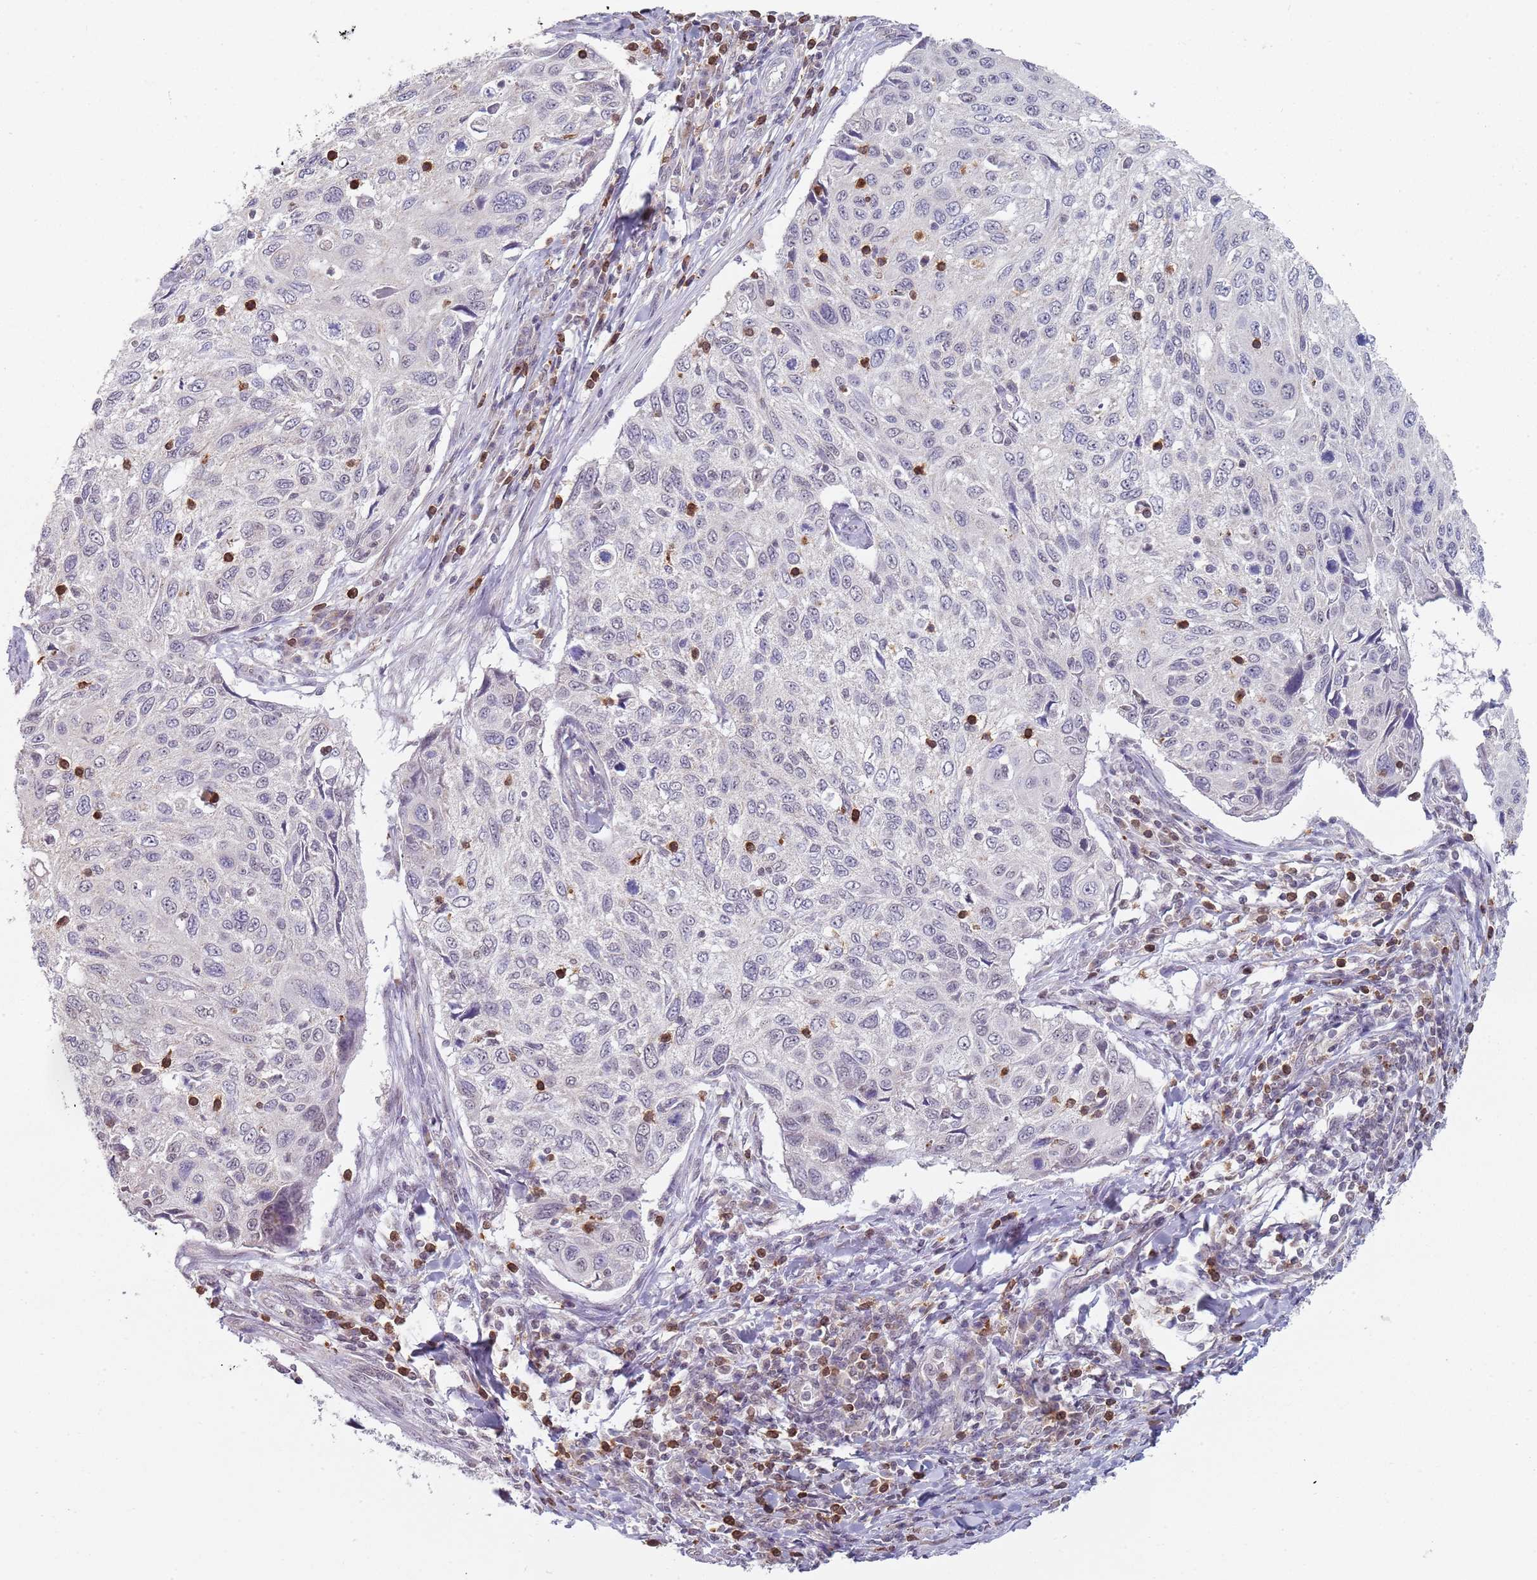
{"staining": {"intensity": "negative", "quantity": "none", "location": "none"}, "tissue": "cervical cancer", "cell_type": "Tumor cells", "image_type": "cancer", "snomed": [{"axis": "morphology", "description": "Squamous cell carcinoma, NOS"}, {"axis": "topography", "description": "Cervix"}], "caption": "IHC image of neoplastic tissue: cervical cancer (squamous cell carcinoma) stained with DAB (3,3'-diaminobenzidine) demonstrates no significant protein positivity in tumor cells.", "gene": "SMARCAL1", "patient": {"sex": "female", "age": 70}}